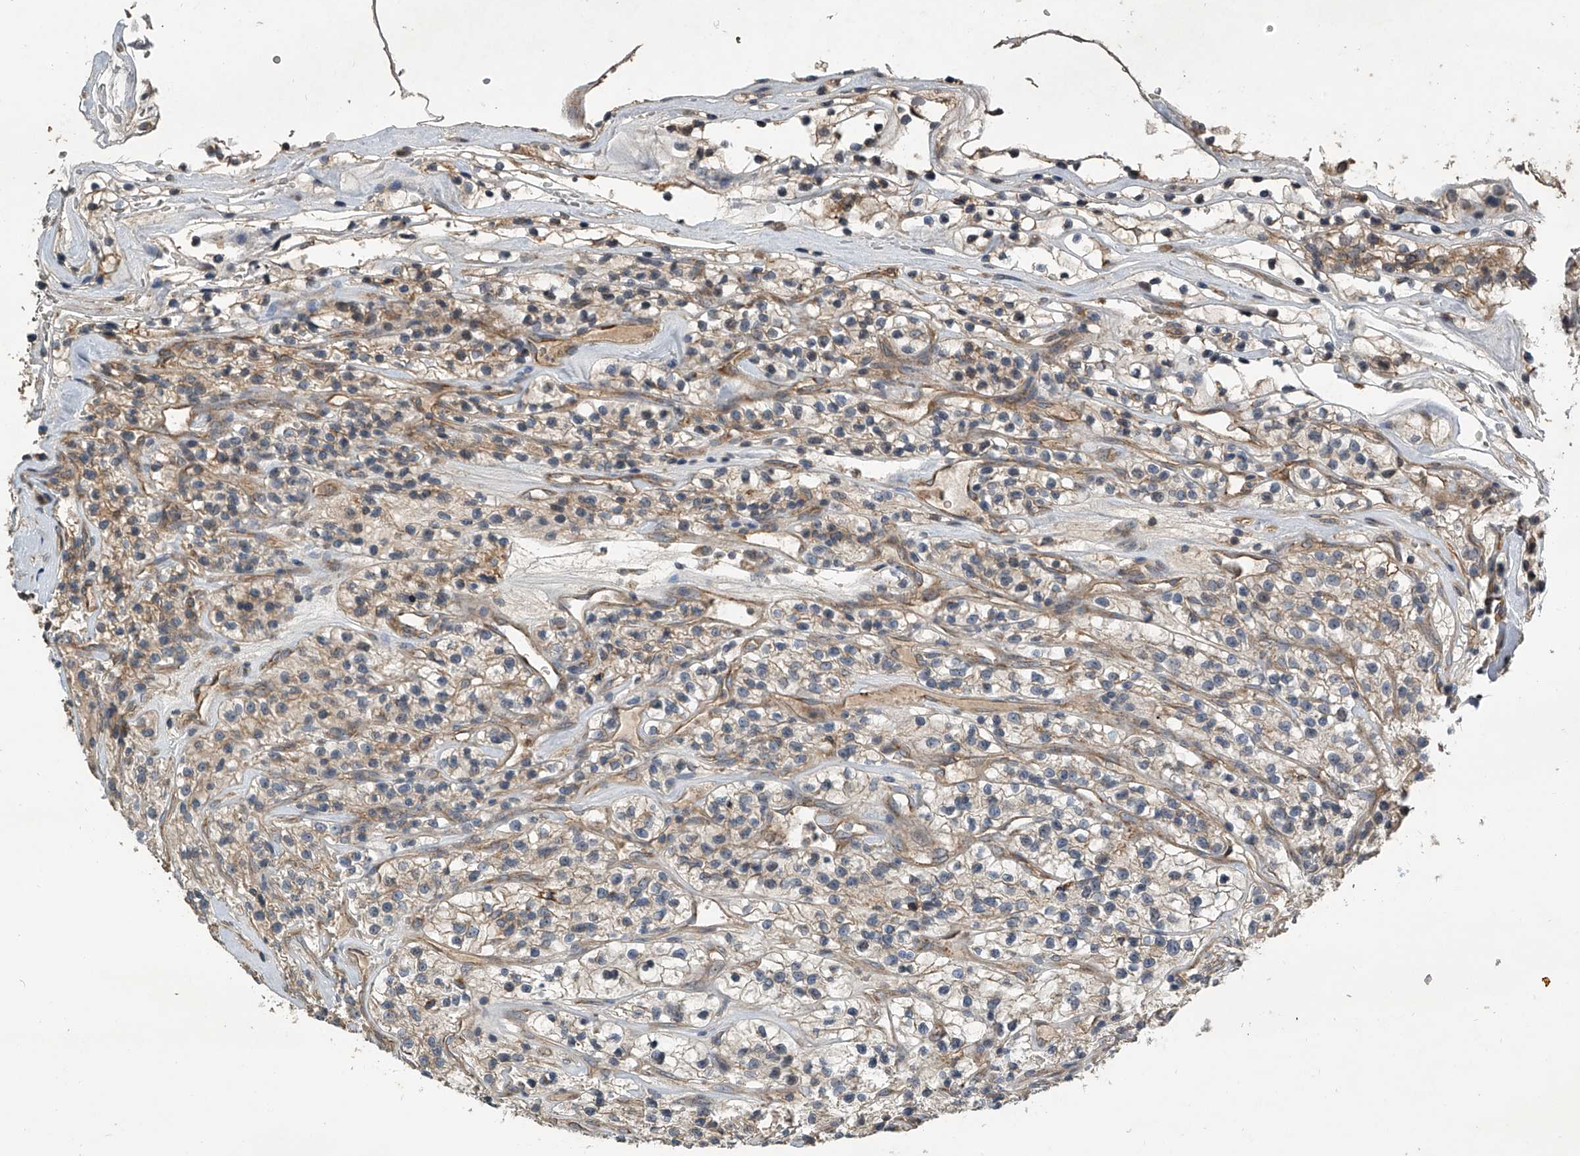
{"staining": {"intensity": "weak", "quantity": "<25%", "location": "cytoplasmic/membranous"}, "tissue": "renal cancer", "cell_type": "Tumor cells", "image_type": "cancer", "snomed": [{"axis": "morphology", "description": "Adenocarcinoma, NOS"}, {"axis": "topography", "description": "Kidney"}], "caption": "Tumor cells show no significant protein positivity in renal cancer.", "gene": "NFS1", "patient": {"sex": "female", "age": 57}}